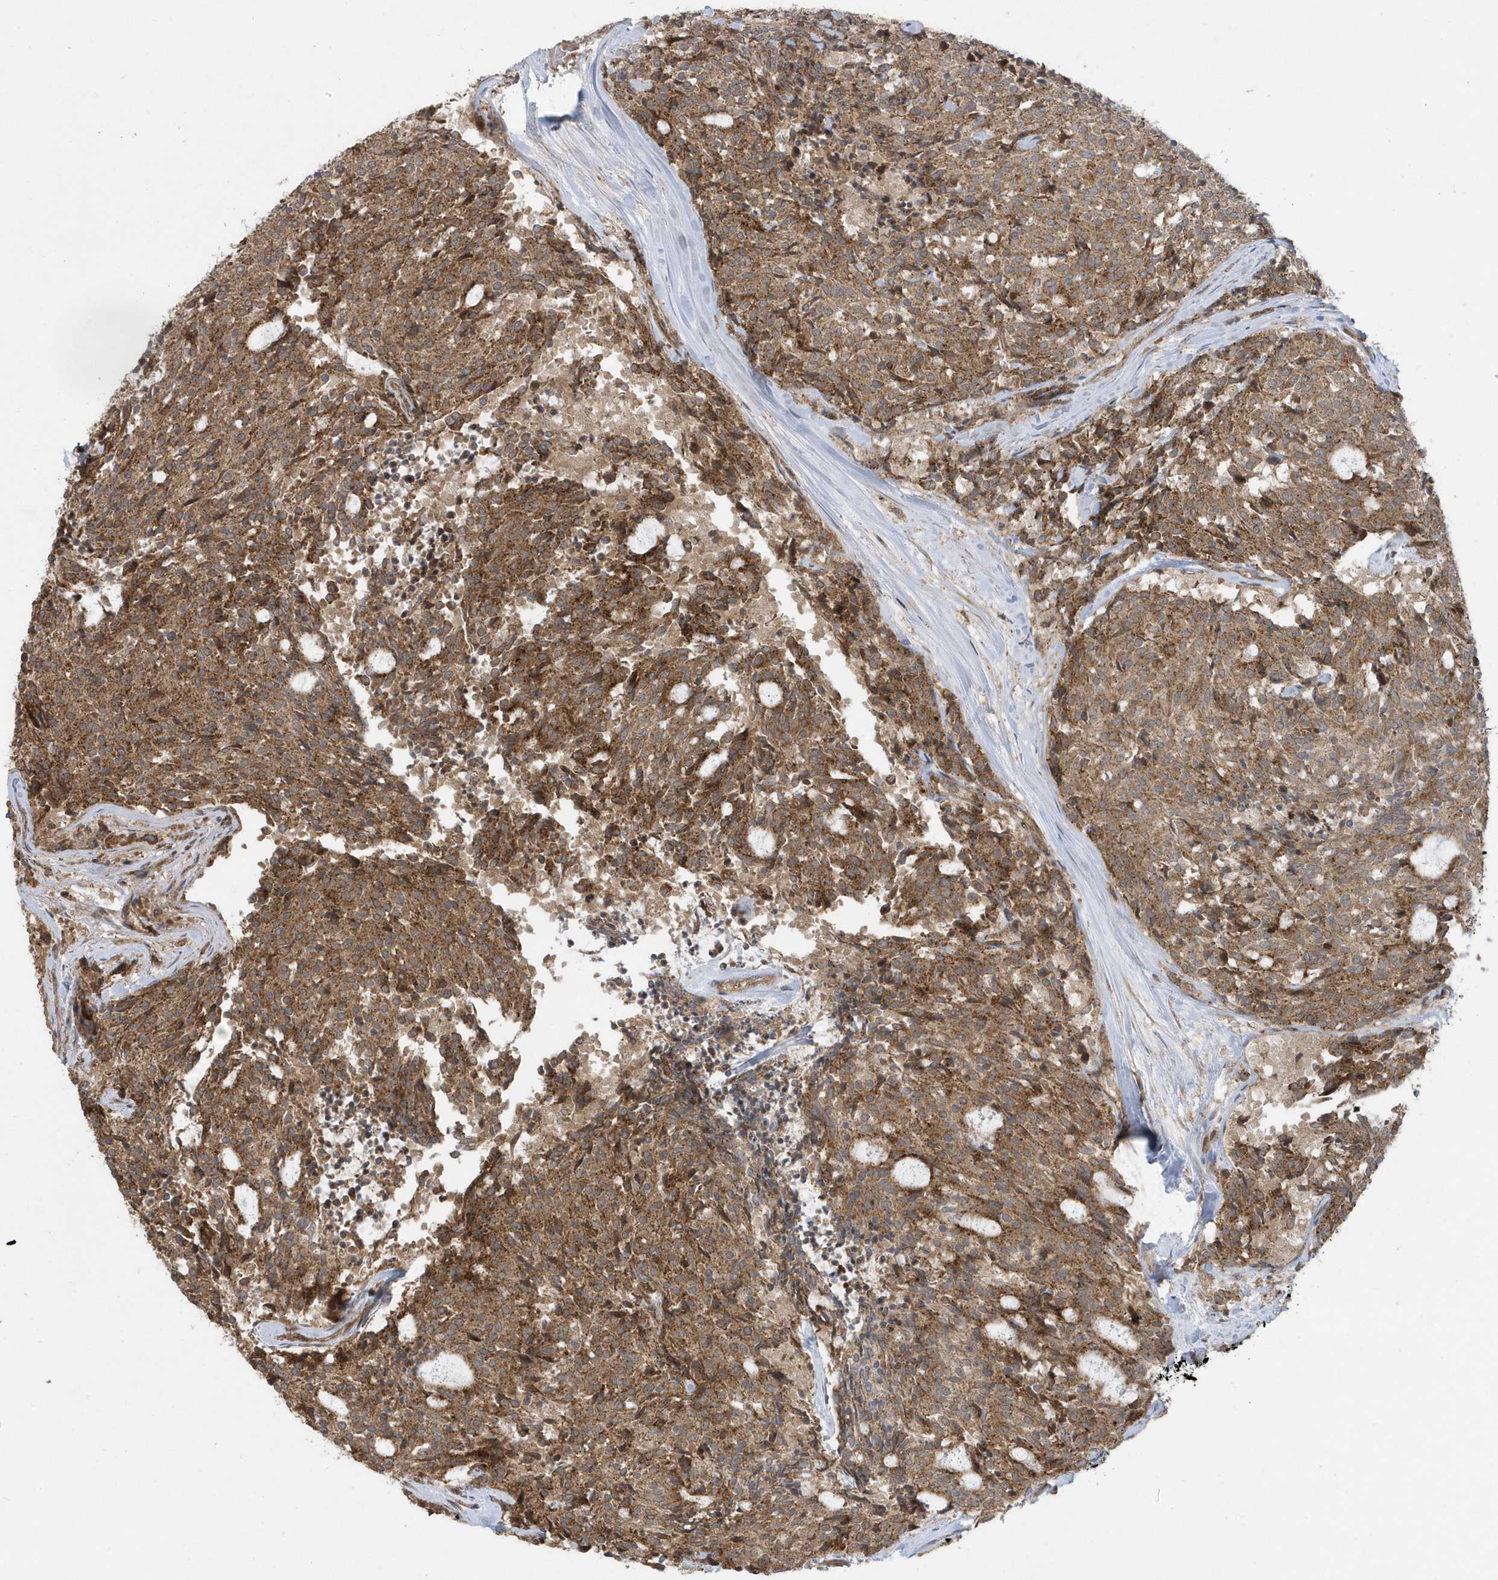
{"staining": {"intensity": "moderate", "quantity": ">75%", "location": "cytoplasmic/membranous"}, "tissue": "carcinoid", "cell_type": "Tumor cells", "image_type": "cancer", "snomed": [{"axis": "morphology", "description": "Carcinoid, malignant, NOS"}, {"axis": "topography", "description": "Pancreas"}], "caption": "The micrograph shows staining of carcinoid, revealing moderate cytoplasmic/membranous protein expression (brown color) within tumor cells.", "gene": "STAMBP", "patient": {"sex": "female", "age": 54}}